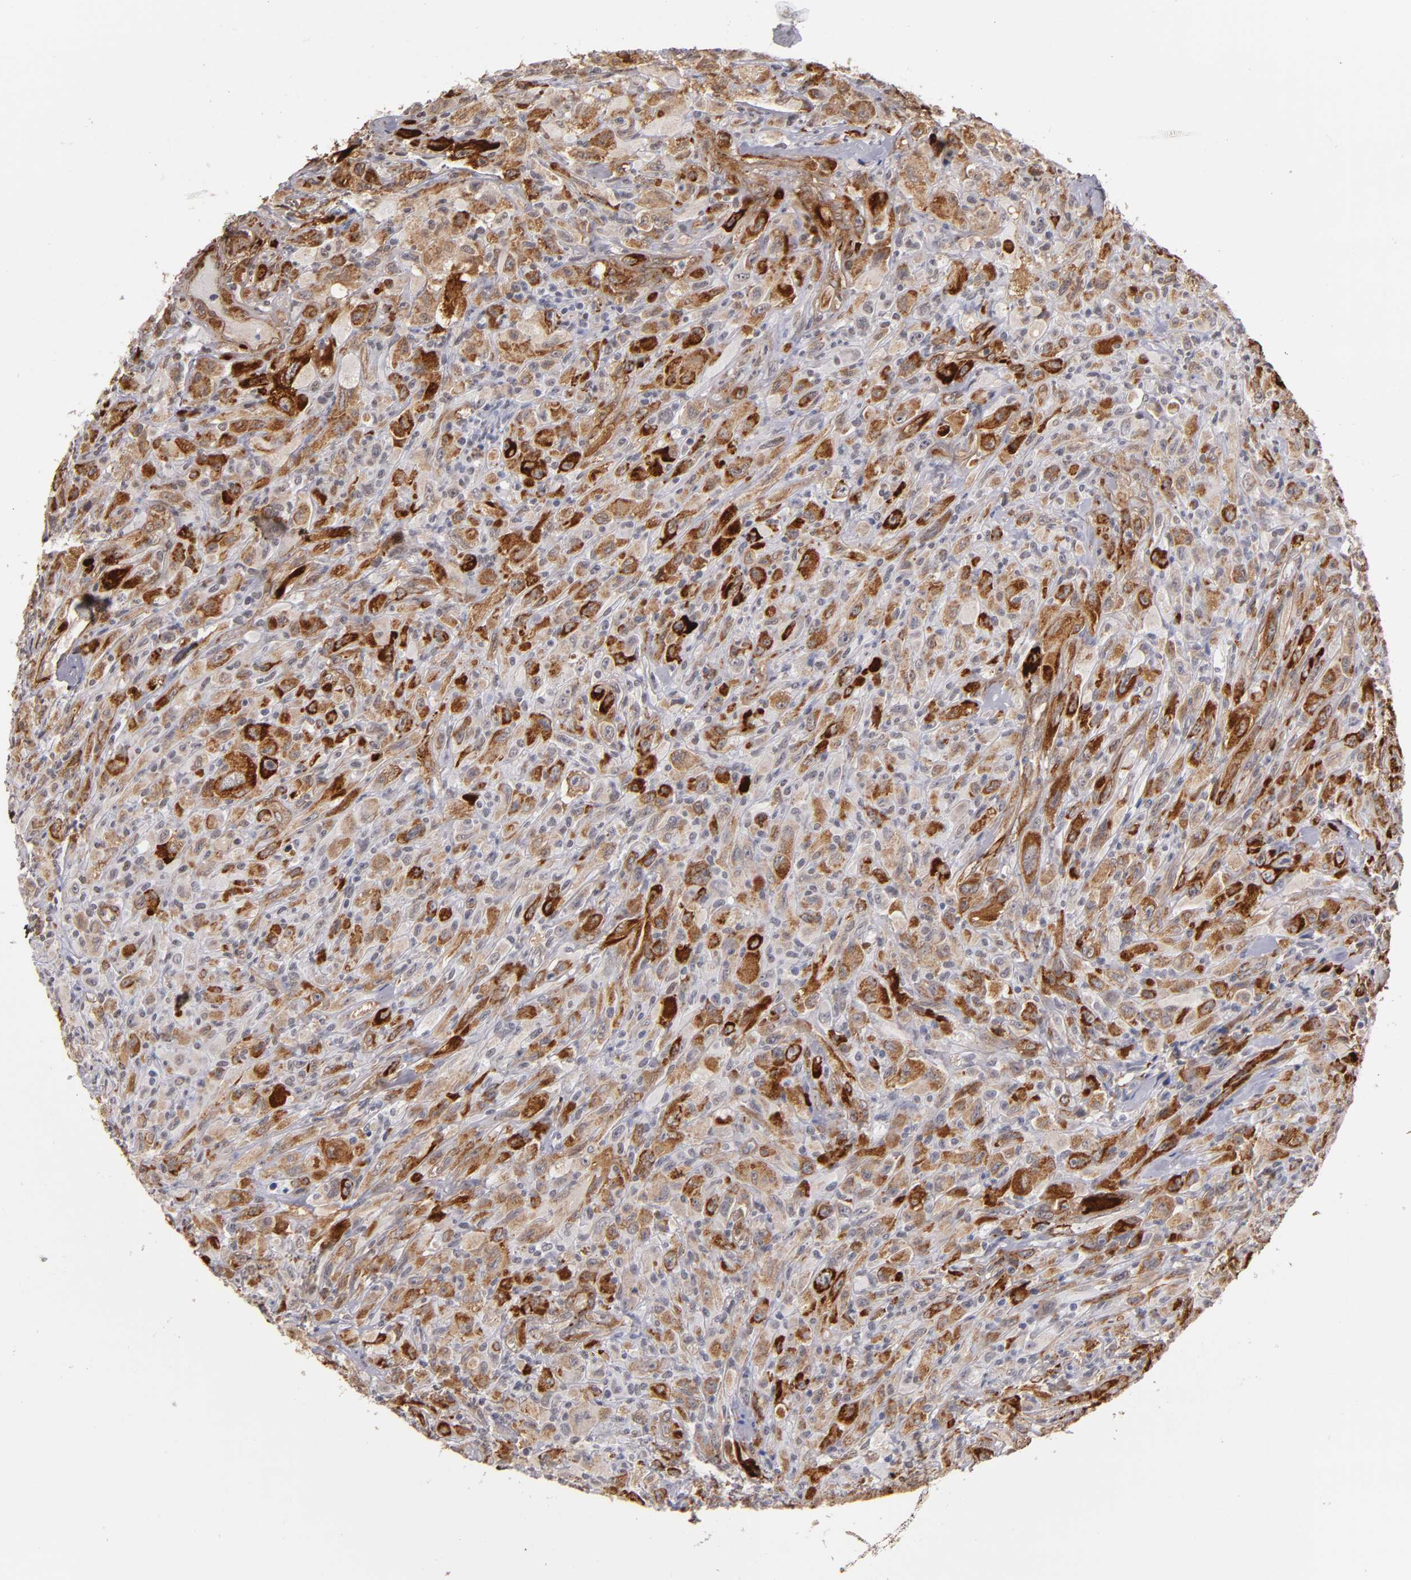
{"staining": {"intensity": "strong", "quantity": "25%-75%", "location": "cytoplasmic/membranous"}, "tissue": "glioma", "cell_type": "Tumor cells", "image_type": "cancer", "snomed": [{"axis": "morphology", "description": "Glioma, malignant, High grade"}, {"axis": "topography", "description": "Brain"}], "caption": "This is an image of immunohistochemistry staining of glioma, which shows strong positivity in the cytoplasmic/membranous of tumor cells.", "gene": "LAMC1", "patient": {"sex": "male", "age": 48}}